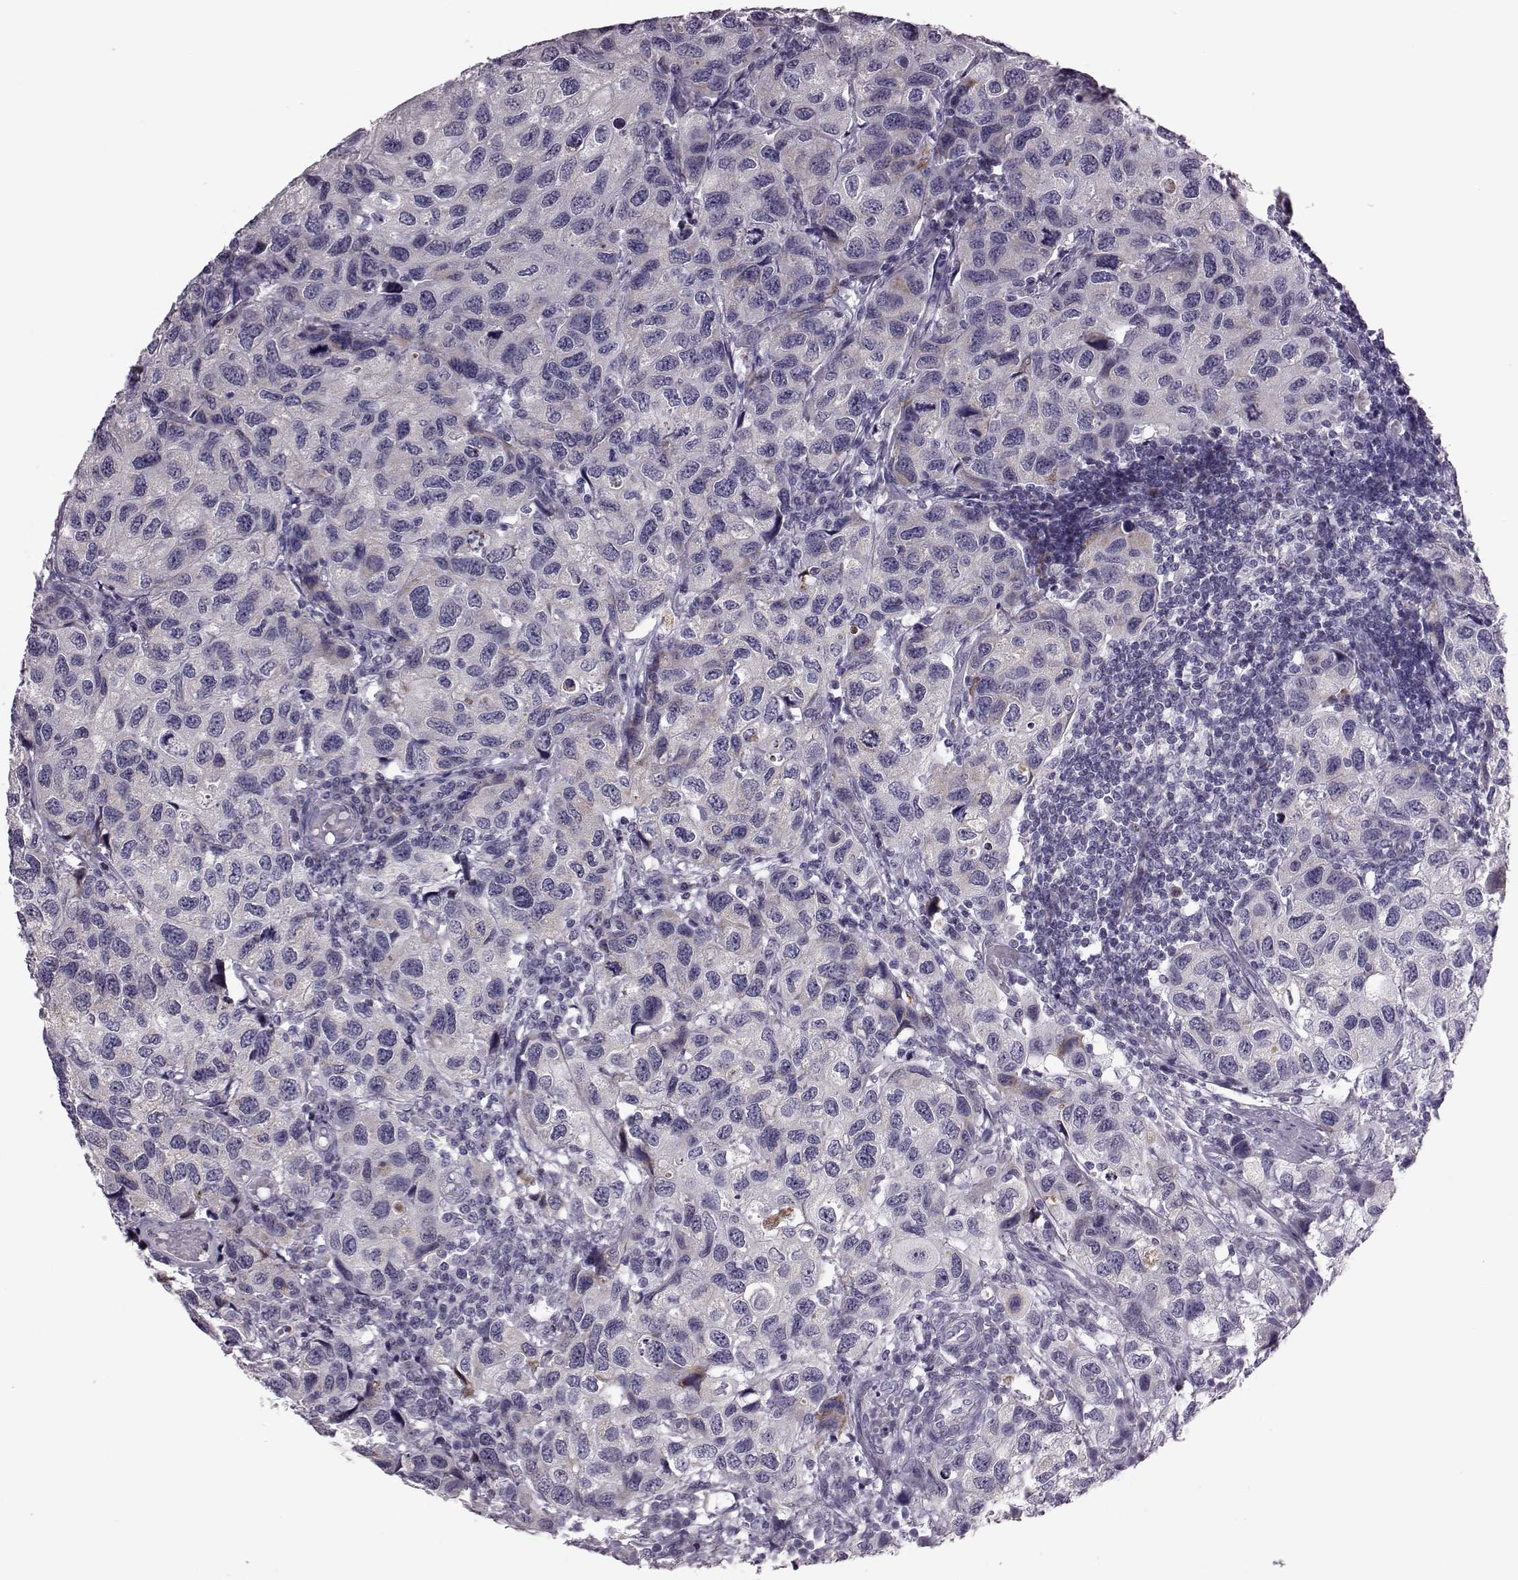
{"staining": {"intensity": "moderate", "quantity": "<25%", "location": "cytoplasmic/membranous"}, "tissue": "urothelial cancer", "cell_type": "Tumor cells", "image_type": "cancer", "snomed": [{"axis": "morphology", "description": "Urothelial carcinoma, High grade"}, {"axis": "topography", "description": "Urinary bladder"}], "caption": "Moderate cytoplasmic/membranous protein staining is appreciated in approximately <25% of tumor cells in high-grade urothelial carcinoma.", "gene": "RIMS2", "patient": {"sex": "male", "age": 79}}